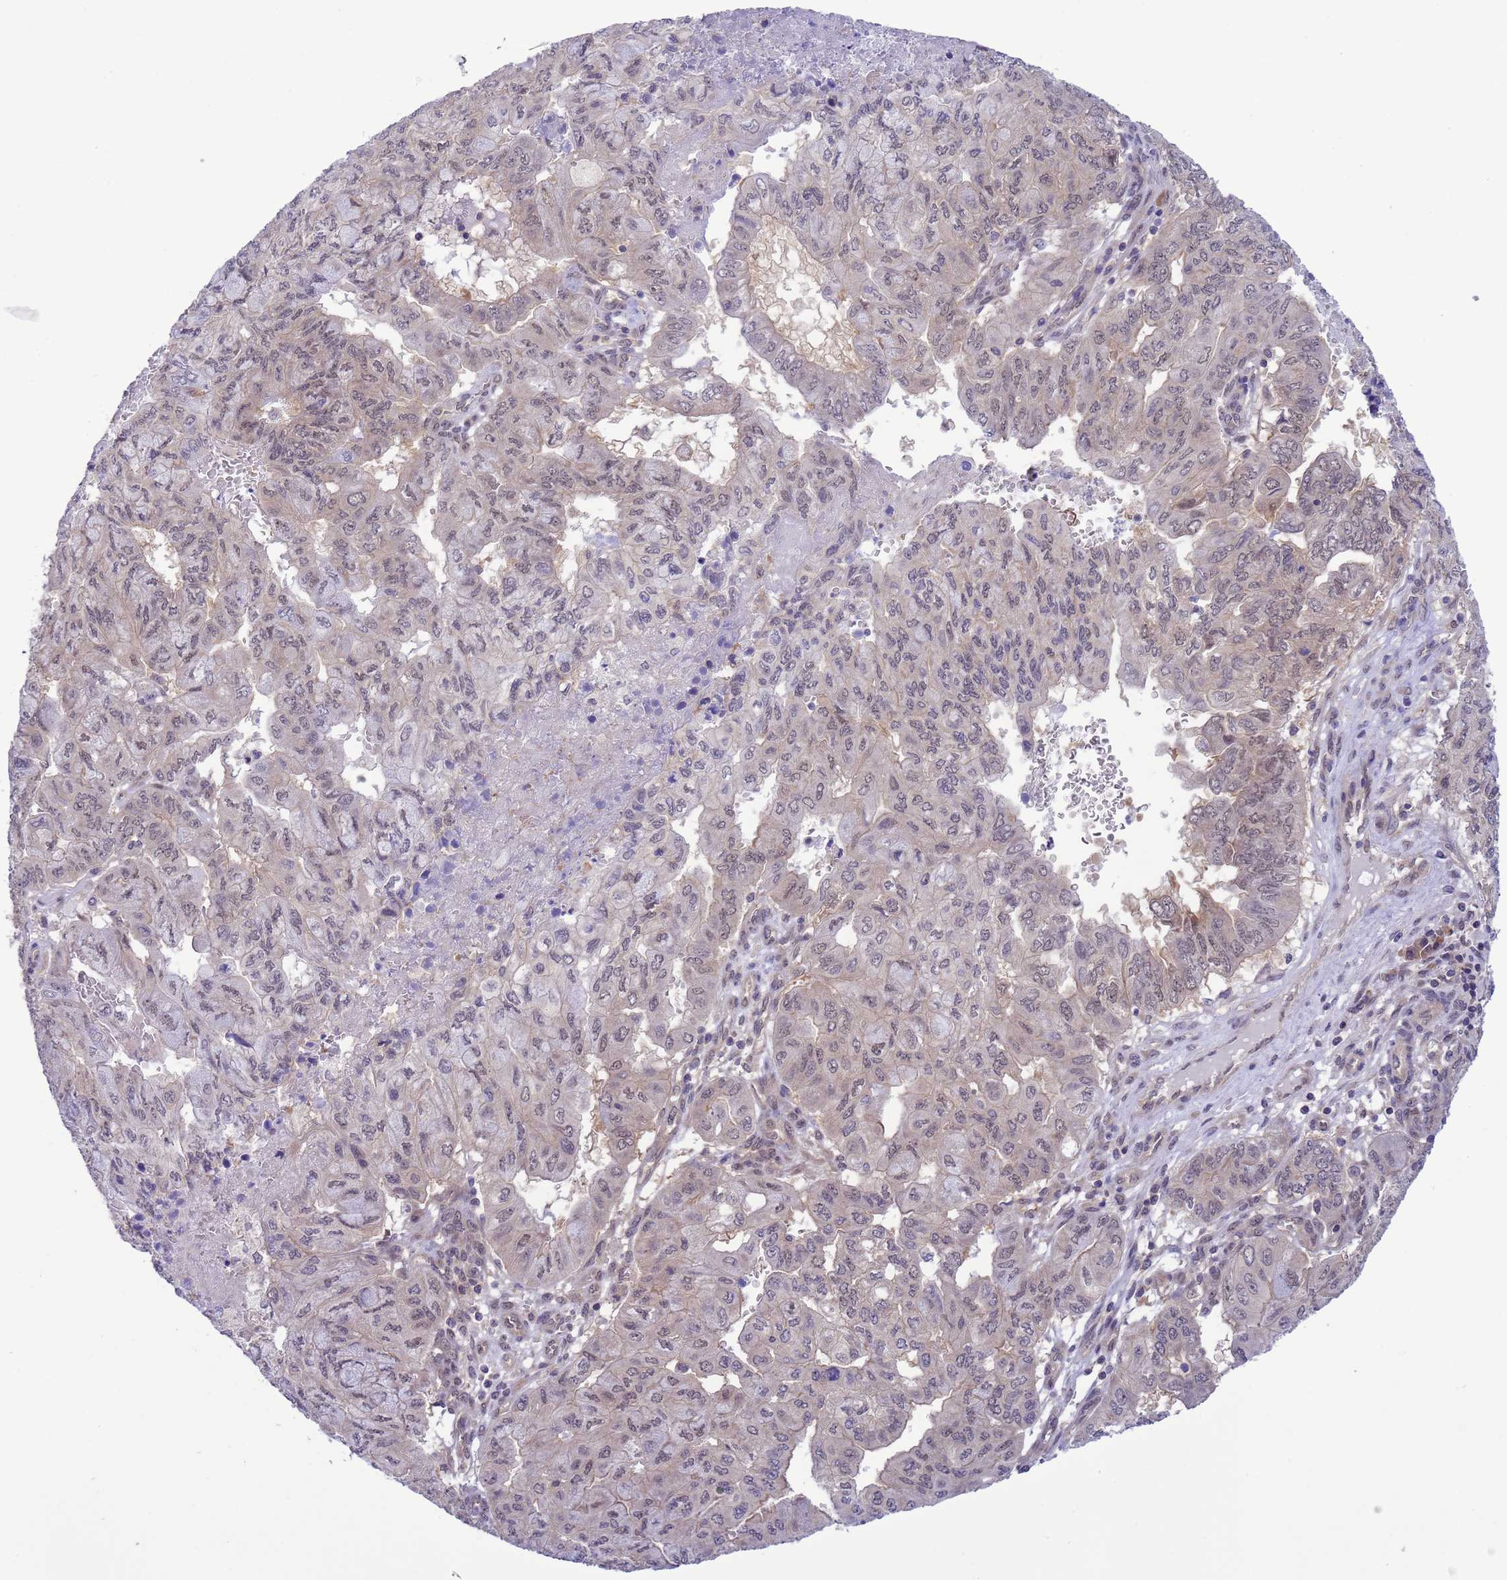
{"staining": {"intensity": "weak", "quantity": "25%-75%", "location": "nuclear"}, "tissue": "pancreatic cancer", "cell_type": "Tumor cells", "image_type": "cancer", "snomed": [{"axis": "morphology", "description": "Adenocarcinoma, NOS"}, {"axis": "topography", "description": "Pancreas"}], "caption": "A low amount of weak nuclear expression is seen in about 25%-75% of tumor cells in pancreatic adenocarcinoma tissue.", "gene": "ZNF461", "patient": {"sex": "male", "age": 51}}